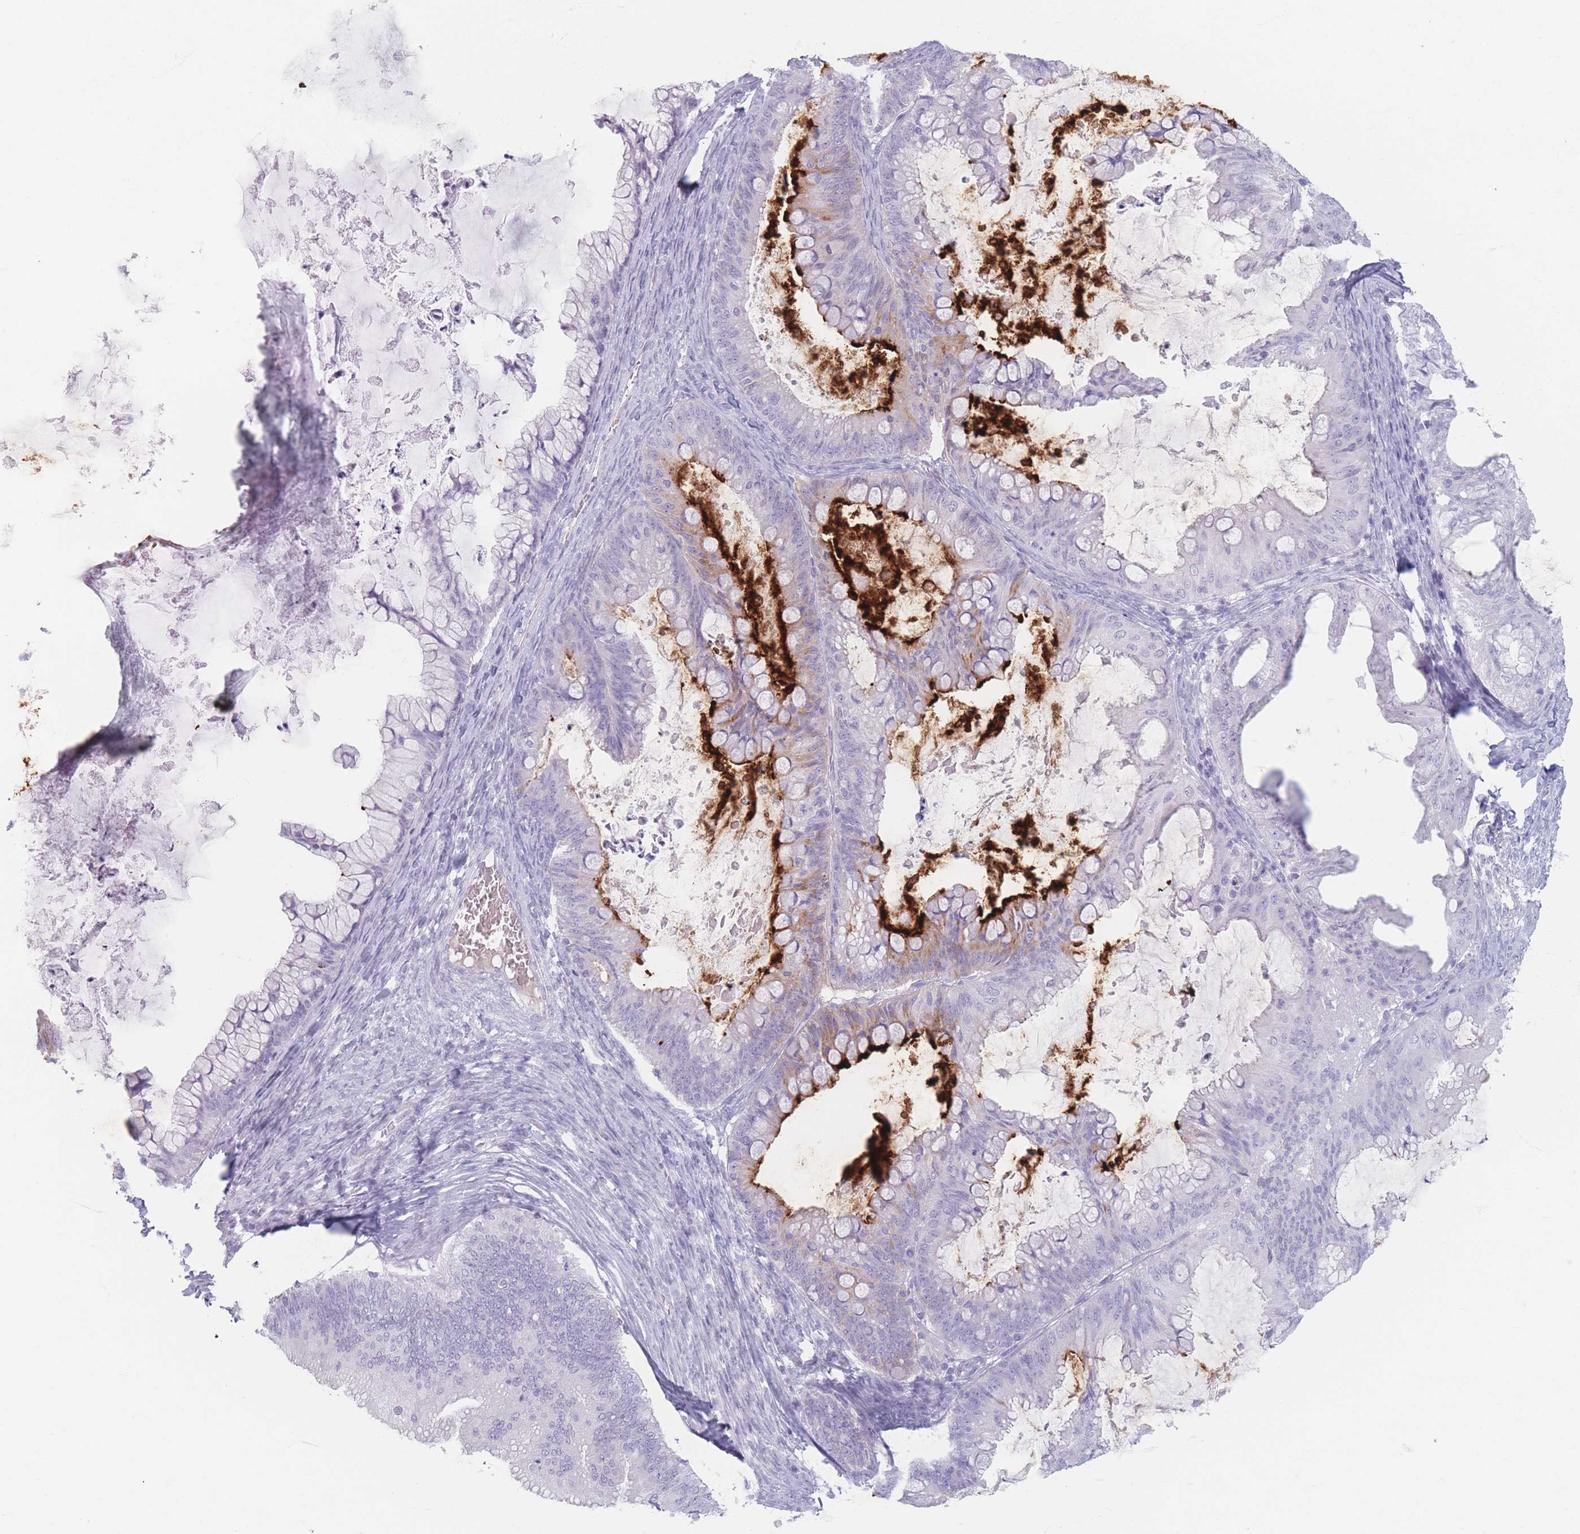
{"staining": {"intensity": "strong", "quantity": "<25%", "location": "cytoplasmic/membranous"}, "tissue": "ovarian cancer", "cell_type": "Tumor cells", "image_type": "cancer", "snomed": [{"axis": "morphology", "description": "Cystadenocarcinoma, mucinous, NOS"}, {"axis": "topography", "description": "Ovary"}], "caption": "An IHC image of tumor tissue is shown. Protein staining in brown shows strong cytoplasmic/membranous positivity in ovarian cancer (mucinous cystadenocarcinoma) within tumor cells.", "gene": "PIGM", "patient": {"sex": "female", "age": 35}}